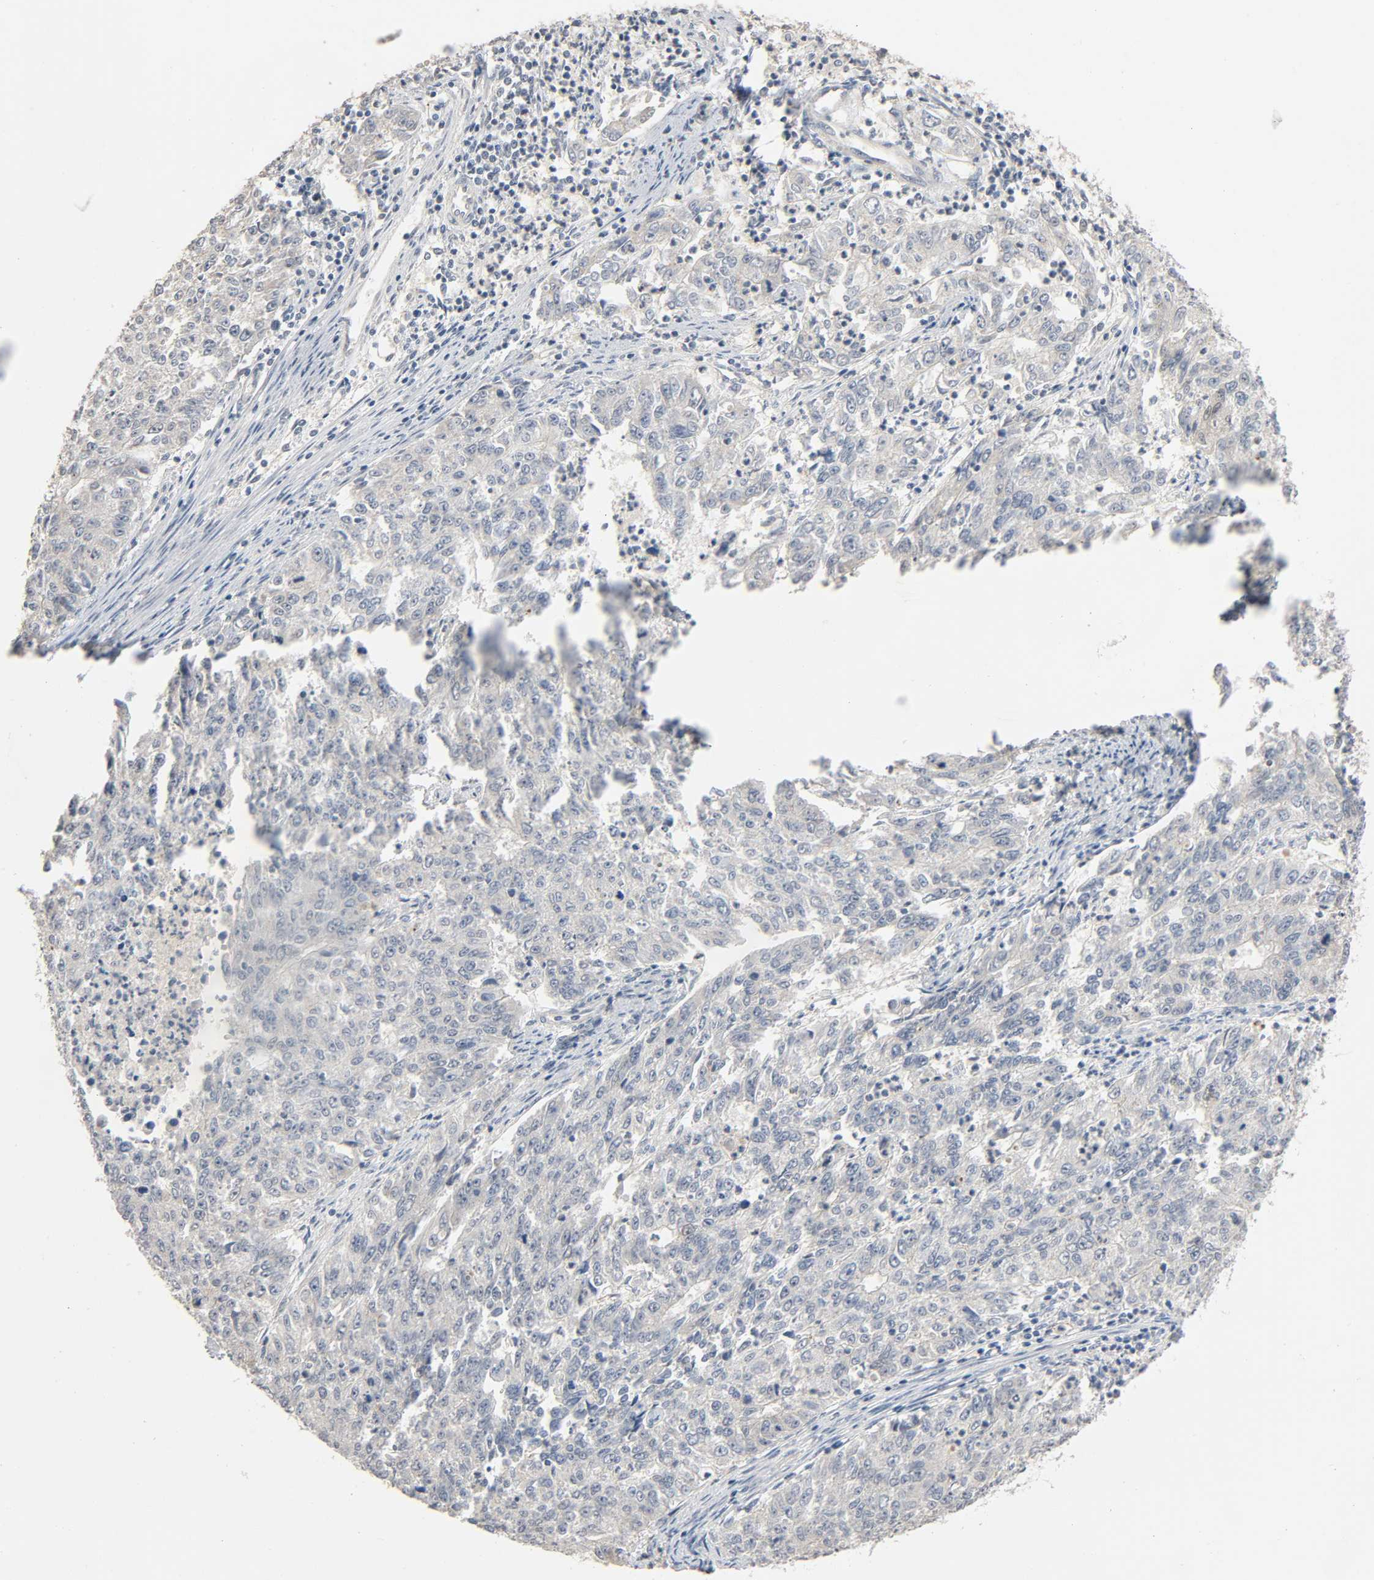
{"staining": {"intensity": "negative", "quantity": "none", "location": "none"}, "tissue": "endometrial cancer", "cell_type": "Tumor cells", "image_type": "cancer", "snomed": [{"axis": "morphology", "description": "Adenocarcinoma, NOS"}, {"axis": "topography", "description": "Endometrium"}], "caption": "This image is of adenocarcinoma (endometrial) stained with immunohistochemistry to label a protein in brown with the nuclei are counter-stained blue. There is no staining in tumor cells.", "gene": "MAGEA8", "patient": {"sex": "female", "age": 42}}